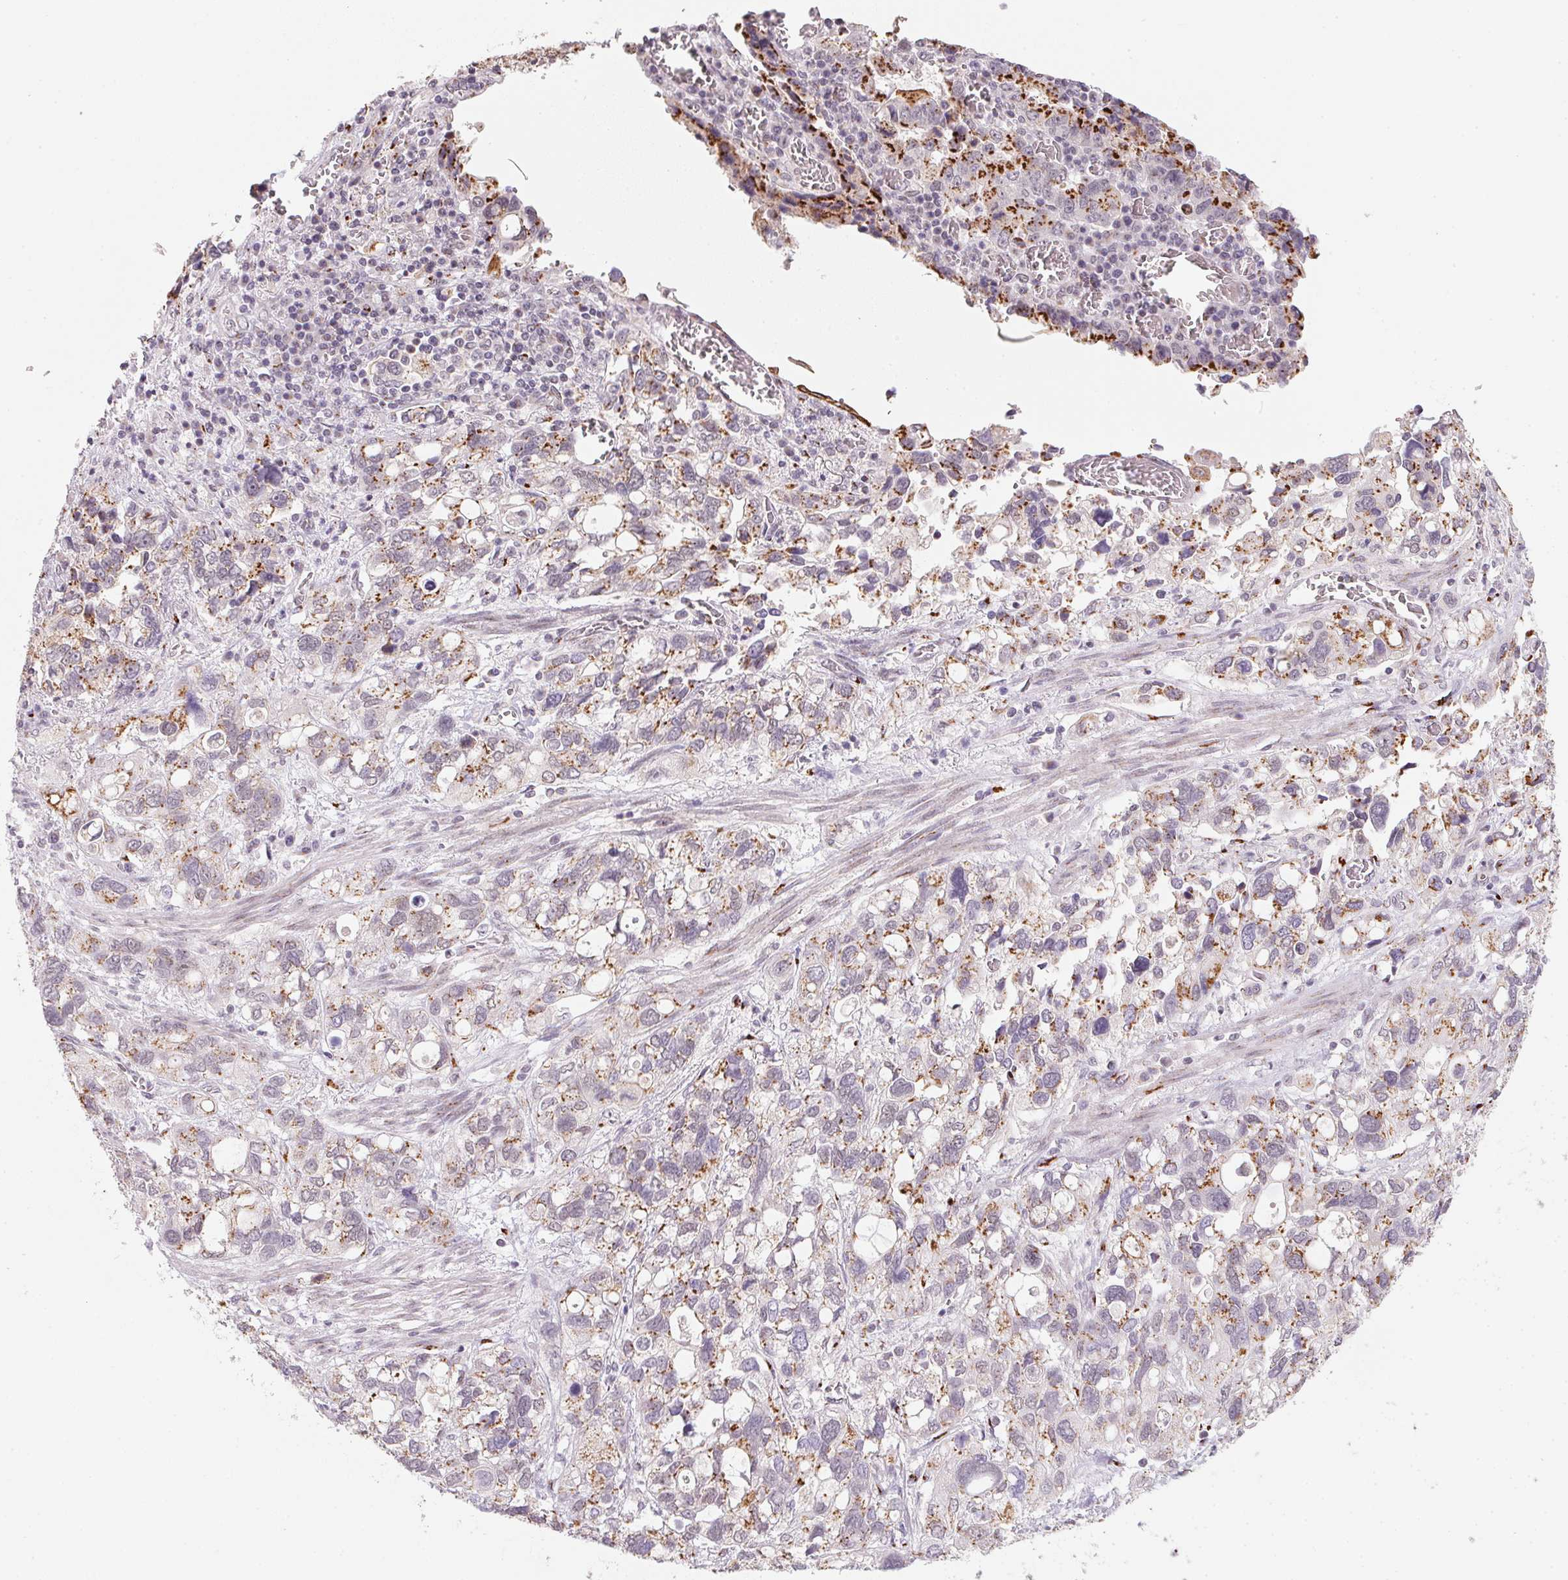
{"staining": {"intensity": "moderate", "quantity": ">75%", "location": "cytoplasmic/membranous"}, "tissue": "stomach cancer", "cell_type": "Tumor cells", "image_type": "cancer", "snomed": [{"axis": "morphology", "description": "Adenocarcinoma, NOS"}, {"axis": "topography", "description": "Stomach, upper"}], "caption": "Human stomach cancer stained with a protein marker reveals moderate staining in tumor cells.", "gene": "RAB22A", "patient": {"sex": "female", "age": 81}}